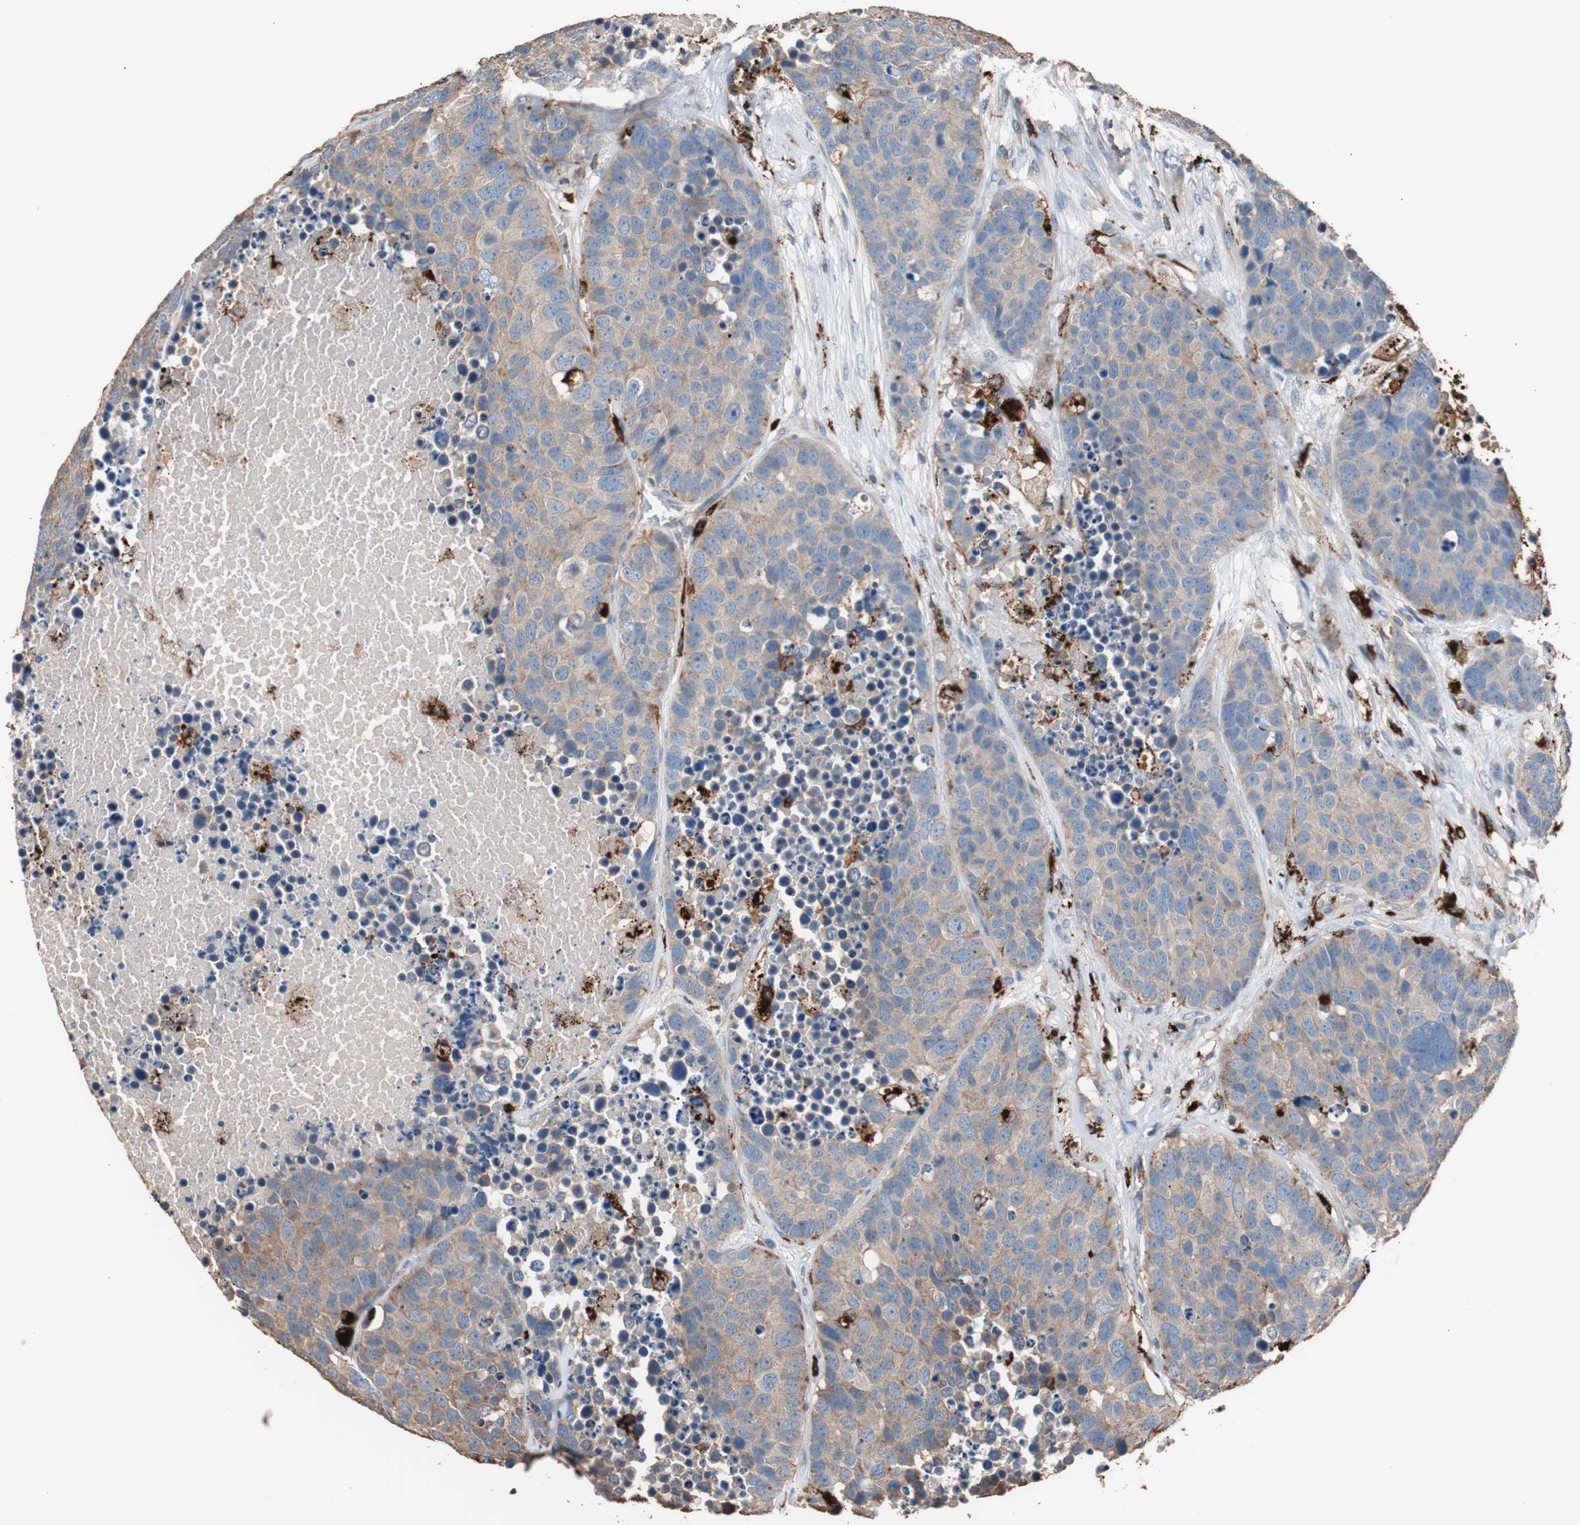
{"staining": {"intensity": "moderate", "quantity": ">75%", "location": "cytoplasmic/membranous"}, "tissue": "carcinoid", "cell_type": "Tumor cells", "image_type": "cancer", "snomed": [{"axis": "morphology", "description": "Carcinoid, malignant, NOS"}, {"axis": "topography", "description": "Lung"}], "caption": "Protein staining of carcinoid (malignant) tissue displays moderate cytoplasmic/membranous expression in approximately >75% of tumor cells. (Stains: DAB (3,3'-diaminobenzidine) in brown, nuclei in blue, Microscopy: brightfield microscopy at high magnification).", "gene": "CCT3", "patient": {"sex": "male", "age": 60}}